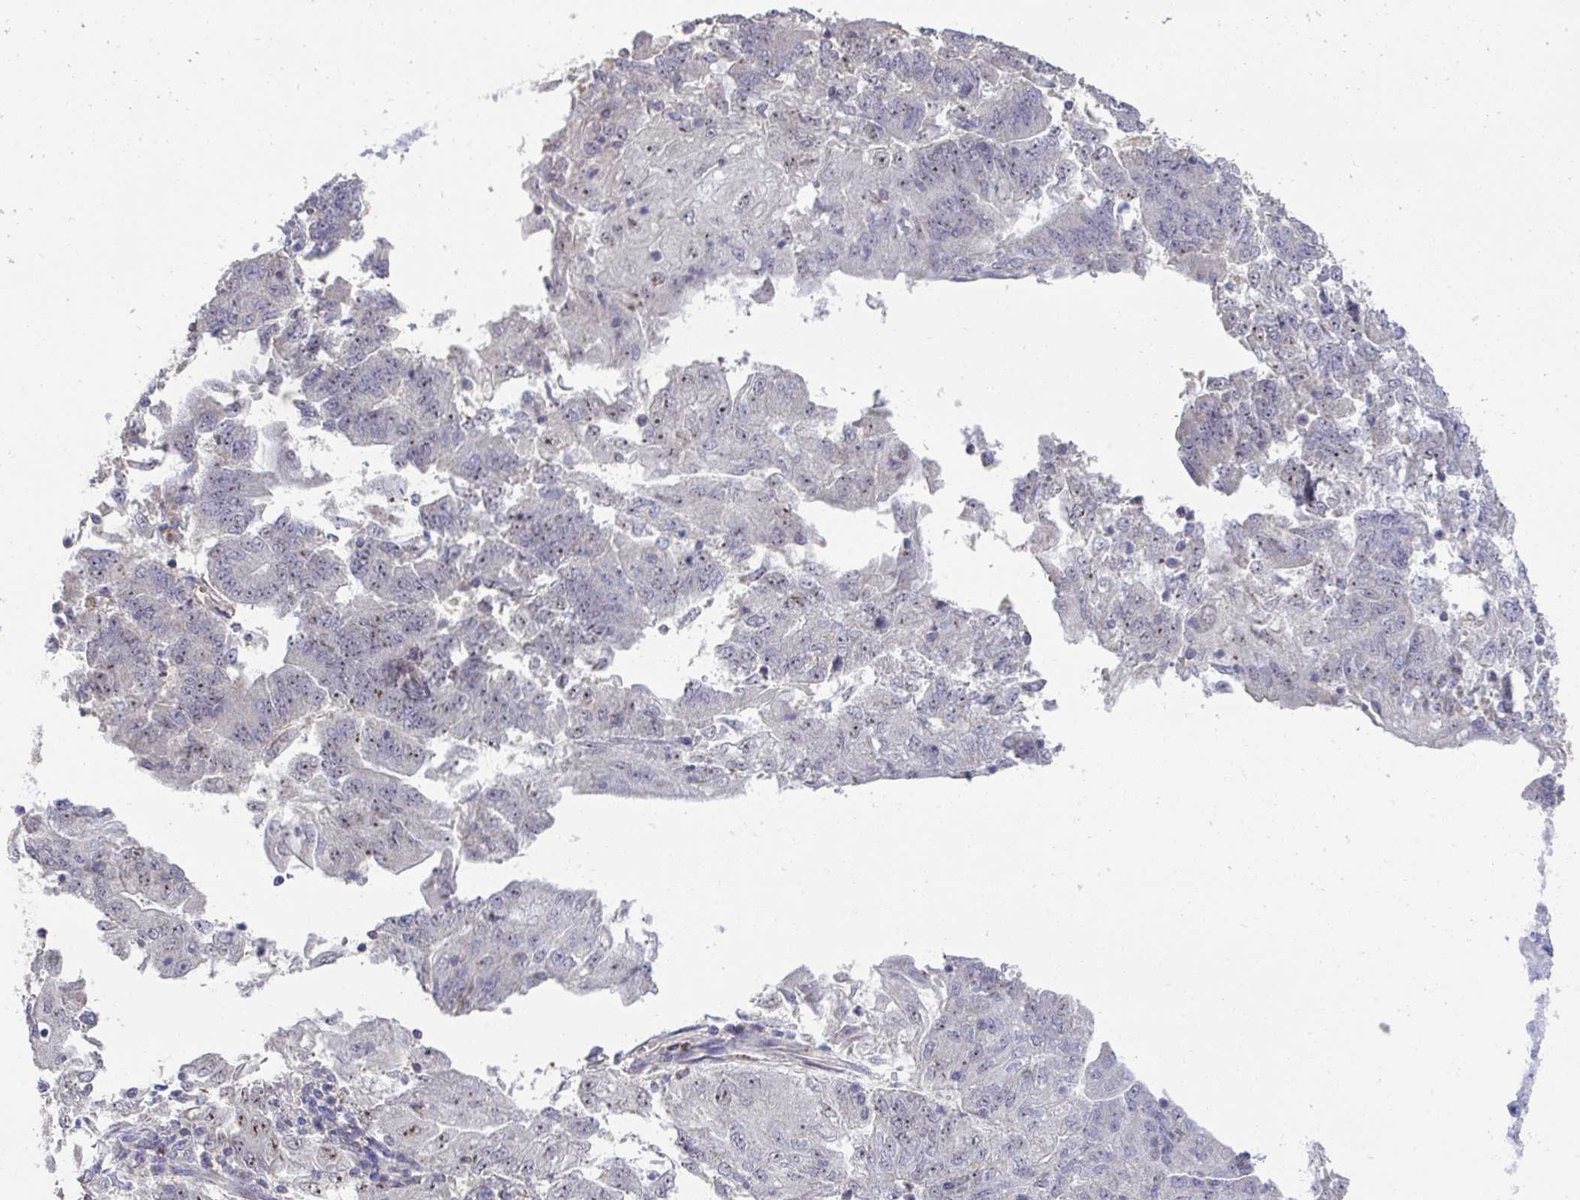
{"staining": {"intensity": "moderate", "quantity": "<25%", "location": "nuclear"}, "tissue": "endometrial cancer", "cell_type": "Tumor cells", "image_type": "cancer", "snomed": [{"axis": "morphology", "description": "Adenocarcinoma, NOS"}, {"axis": "topography", "description": "Endometrium"}], "caption": "About <25% of tumor cells in human endometrial cancer (adenocarcinoma) display moderate nuclear protein staining as visualized by brown immunohistochemical staining.", "gene": "SENP3", "patient": {"sex": "female", "age": 70}}